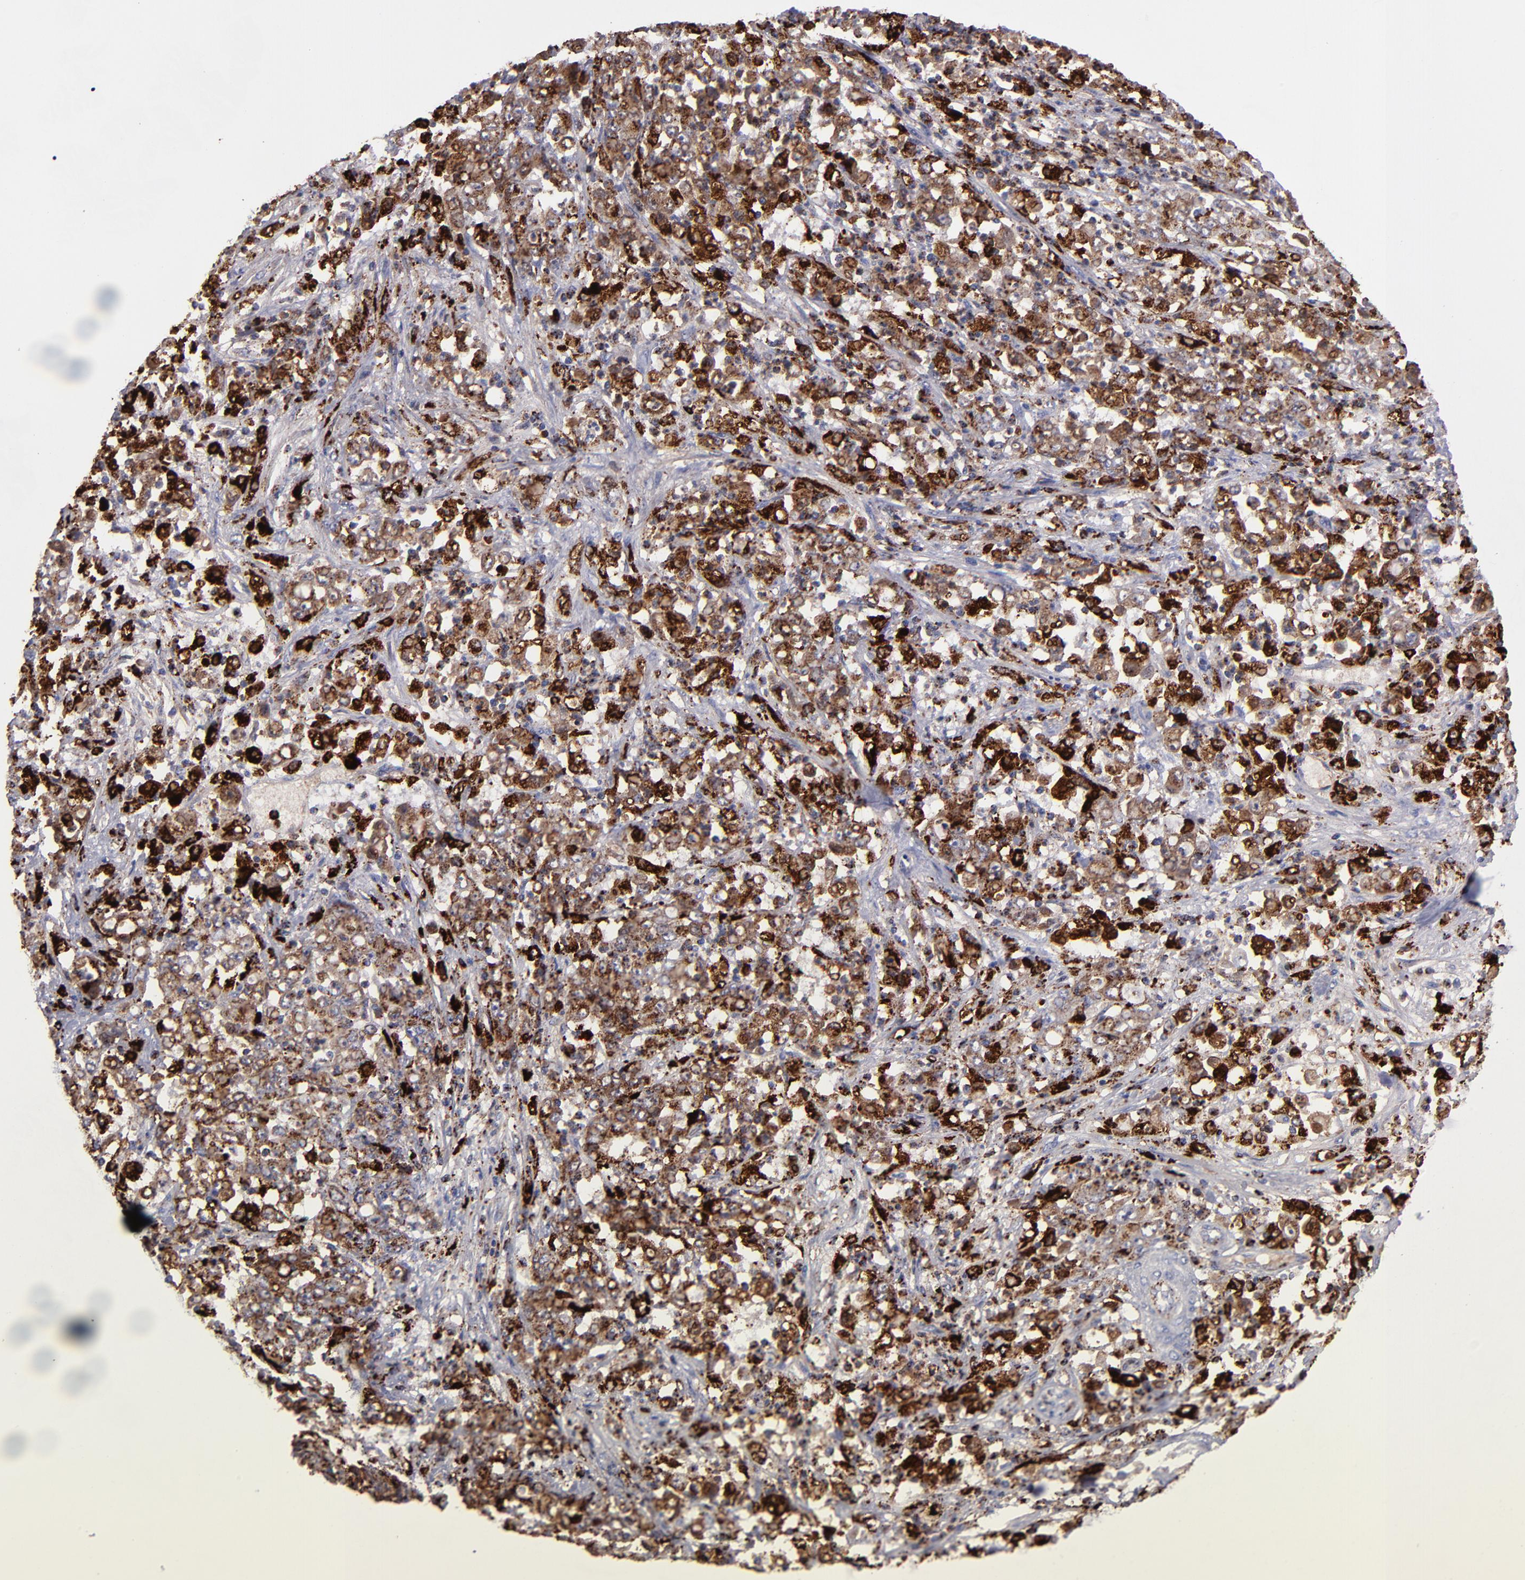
{"staining": {"intensity": "strong", "quantity": ">75%", "location": "cytoplasmic/membranous,nuclear"}, "tissue": "stomach cancer", "cell_type": "Tumor cells", "image_type": "cancer", "snomed": [{"axis": "morphology", "description": "Adenocarcinoma, NOS"}, {"axis": "topography", "description": "Stomach, lower"}], "caption": "DAB immunohistochemical staining of human stomach cancer displays strong cytoplasmic/membranous and nuclear protein expression in approximately >75% of tumor cells. (DAB IHC with brightfield microscopy, high magnification).", "gene": "CTSS", "patient": {"sex": "female", "age": 71}}